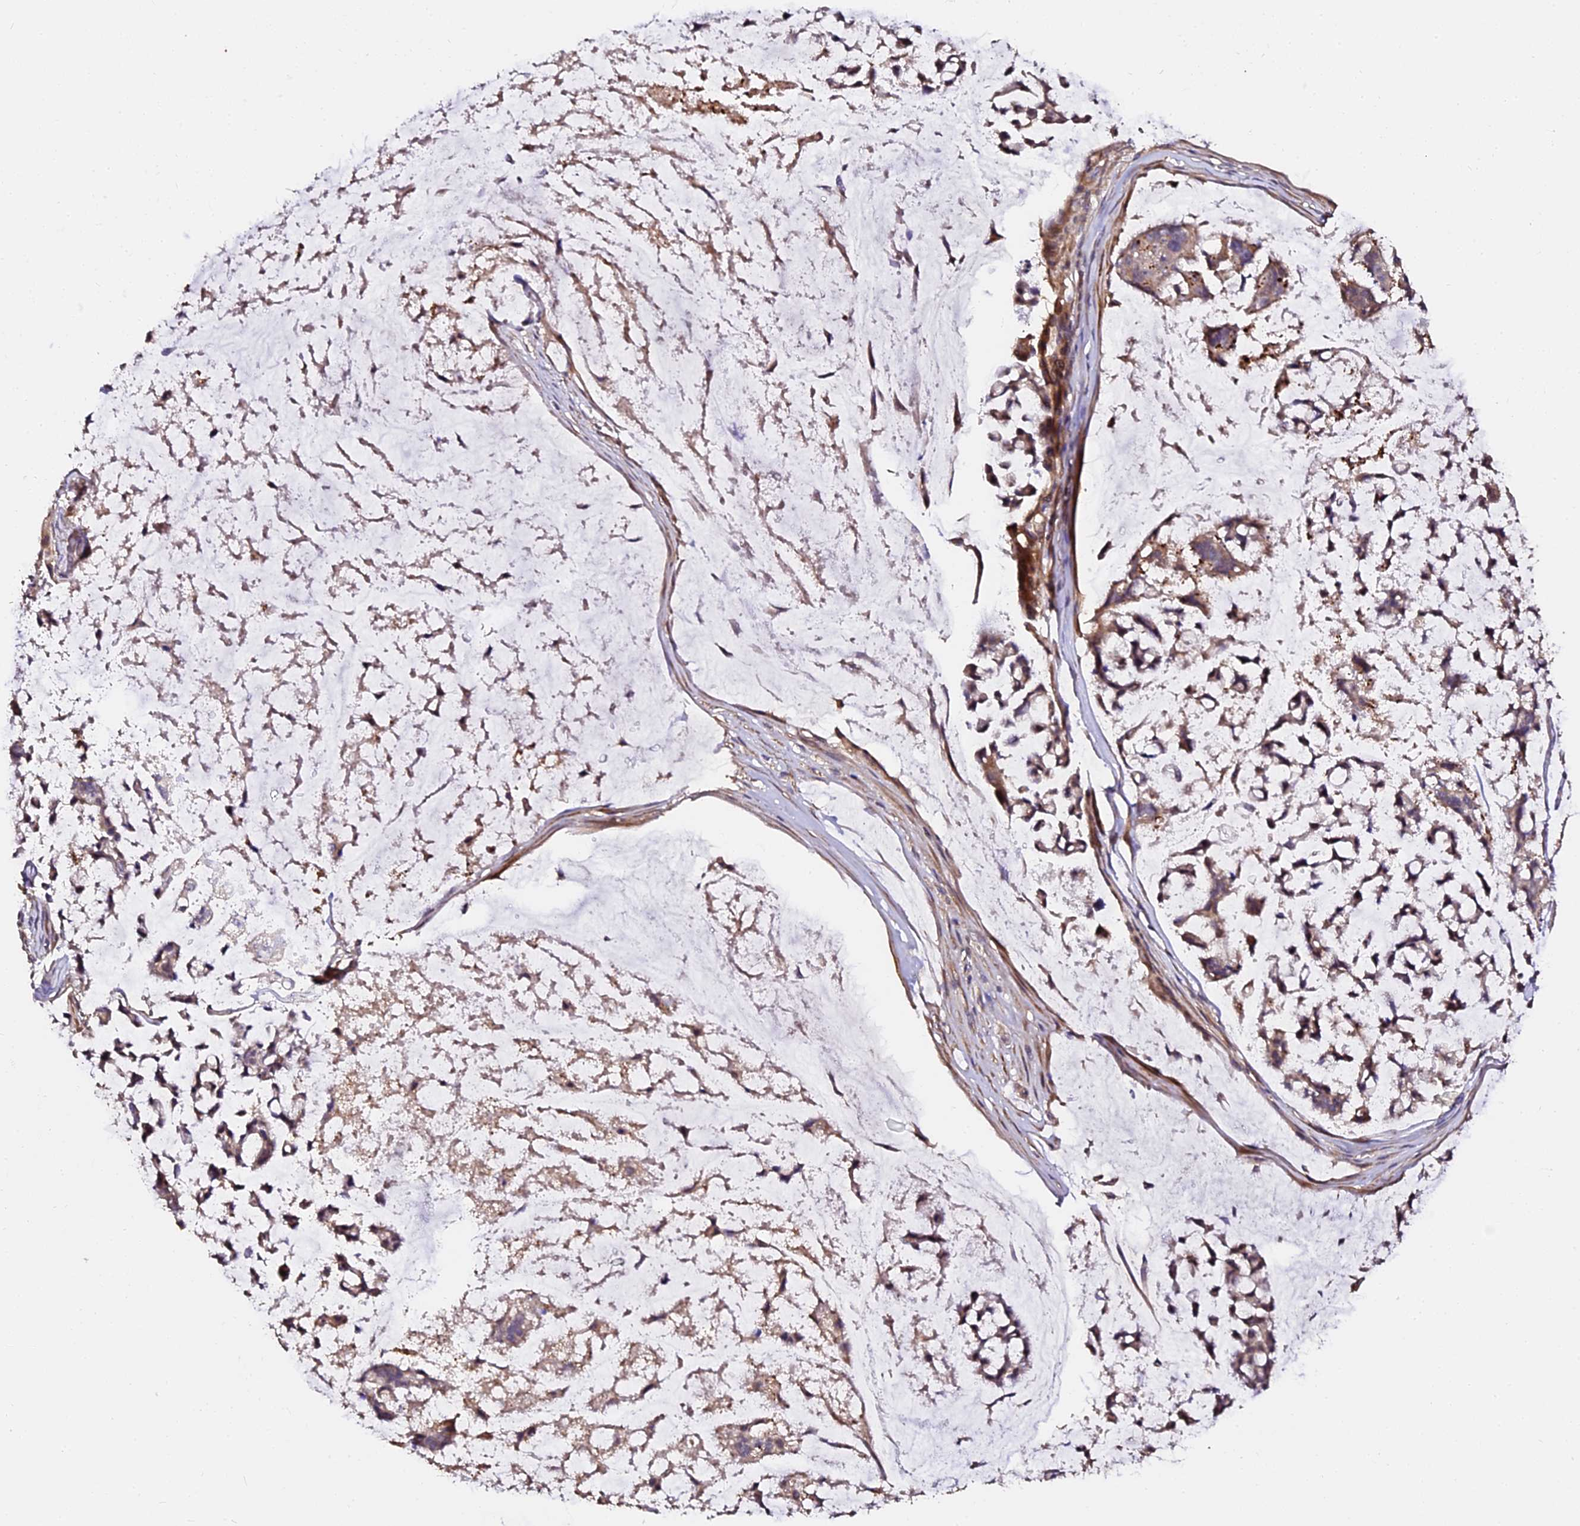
{"staining": {"intensity": "weak", "quantity": ">75%", "location": "cytoplasmic/membranous"}, "tissue": "stomach cancer", "cell_type": "Tumor cells", "image_type": "cancer", "snomed": [{"axis": "morphology", "description": "Adenocarcinoma, NOS"}, {"axis": "topography", "description": "Stomach, lower"}], "caption": "IHC of human adenocarcinoma (stomach) displays low levels of weak cytoplasmic/membranous expression in about >75% of tumor cells. The staining was performed using DAB to visualize the protein expression in brown, while the nuclei were stained in blue with hematoxylin (Magnification: 20x).", "gene": "TDO2", "patient": {"sex": "male", "age": 67}}